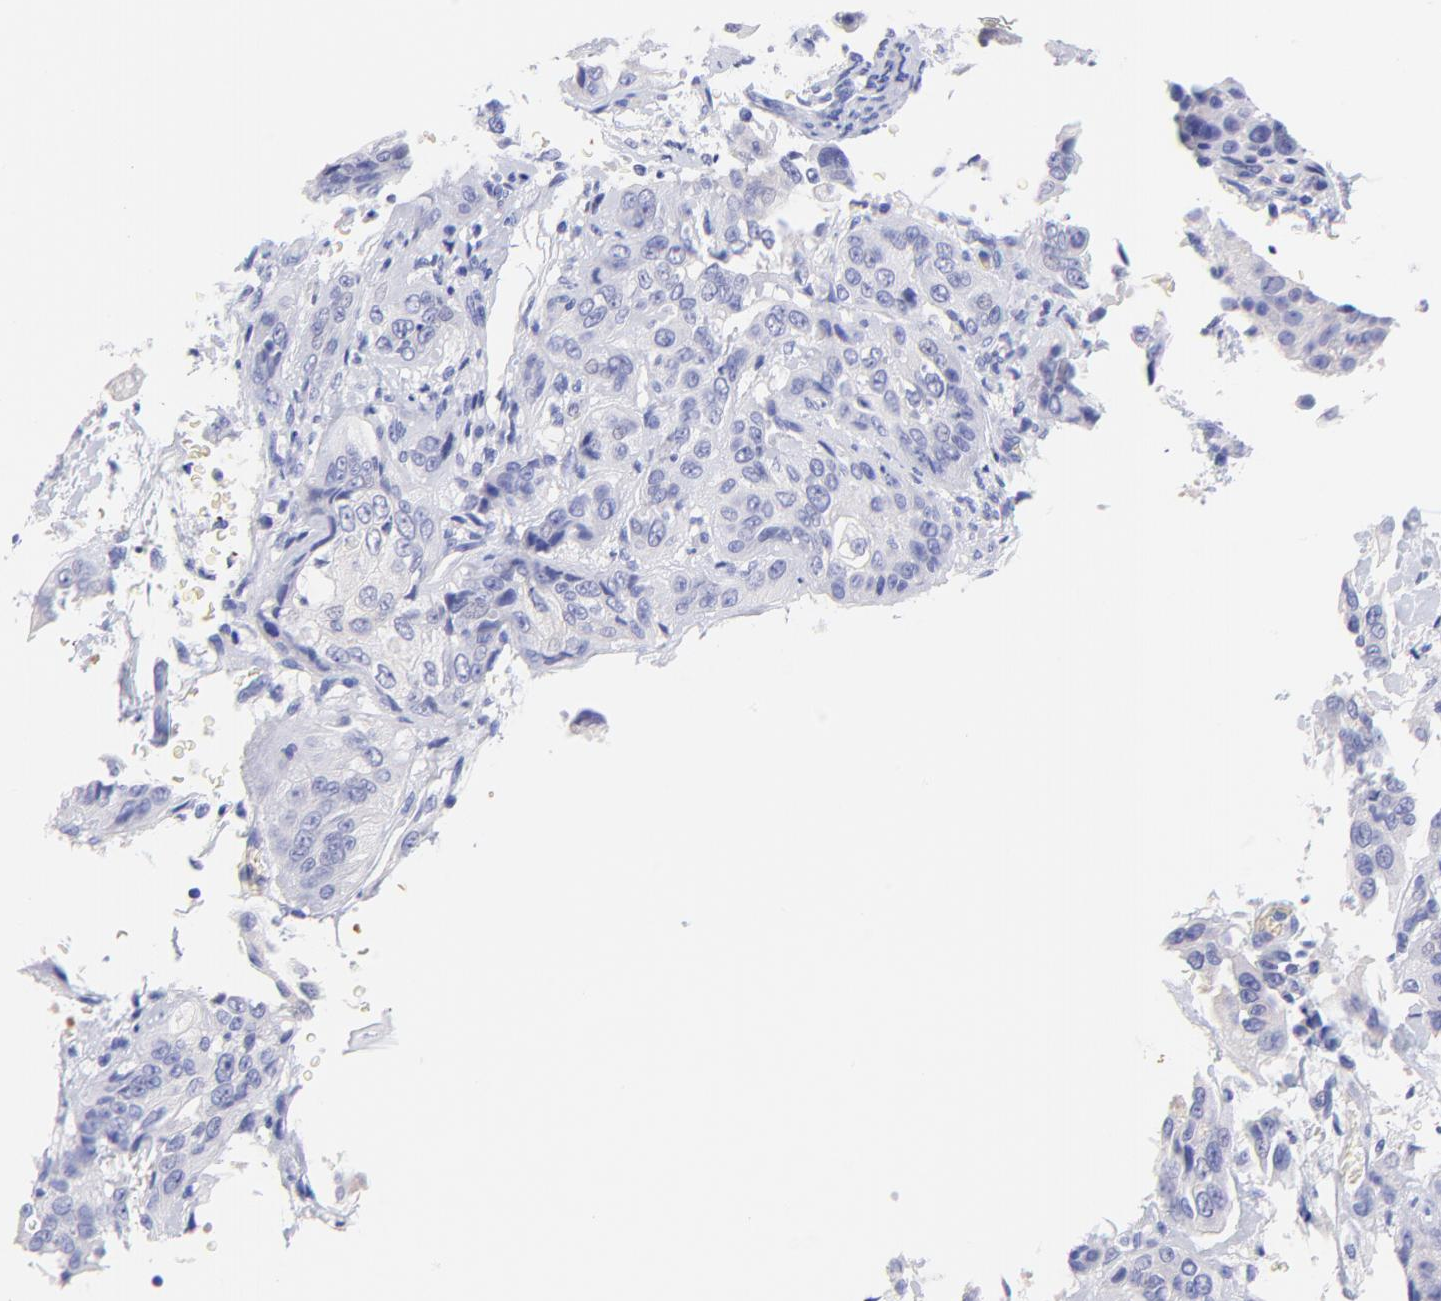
{"staining": {"intensity": "negative", "quantity": "none", "location": "none"}, "tissue": "cervical cancer", "cell_type": "Tumor cells", "image_type": "cancer", "snomed": [{"axis": "morphology", "description": "Squamous cell carcinoma, NOS"}, {"axis": "topography", "description": "Cervix"}], "caption": "Immunohistochemical staining of human cervical squamous cell carcinoma reveals no significant expression in tumor cells. (Brightfield microscopy of DAB immunohistochemistry (IHC) at high magnification).", "gene": "FRMPD3", "patient": {"sex": "female", "age": 41}}